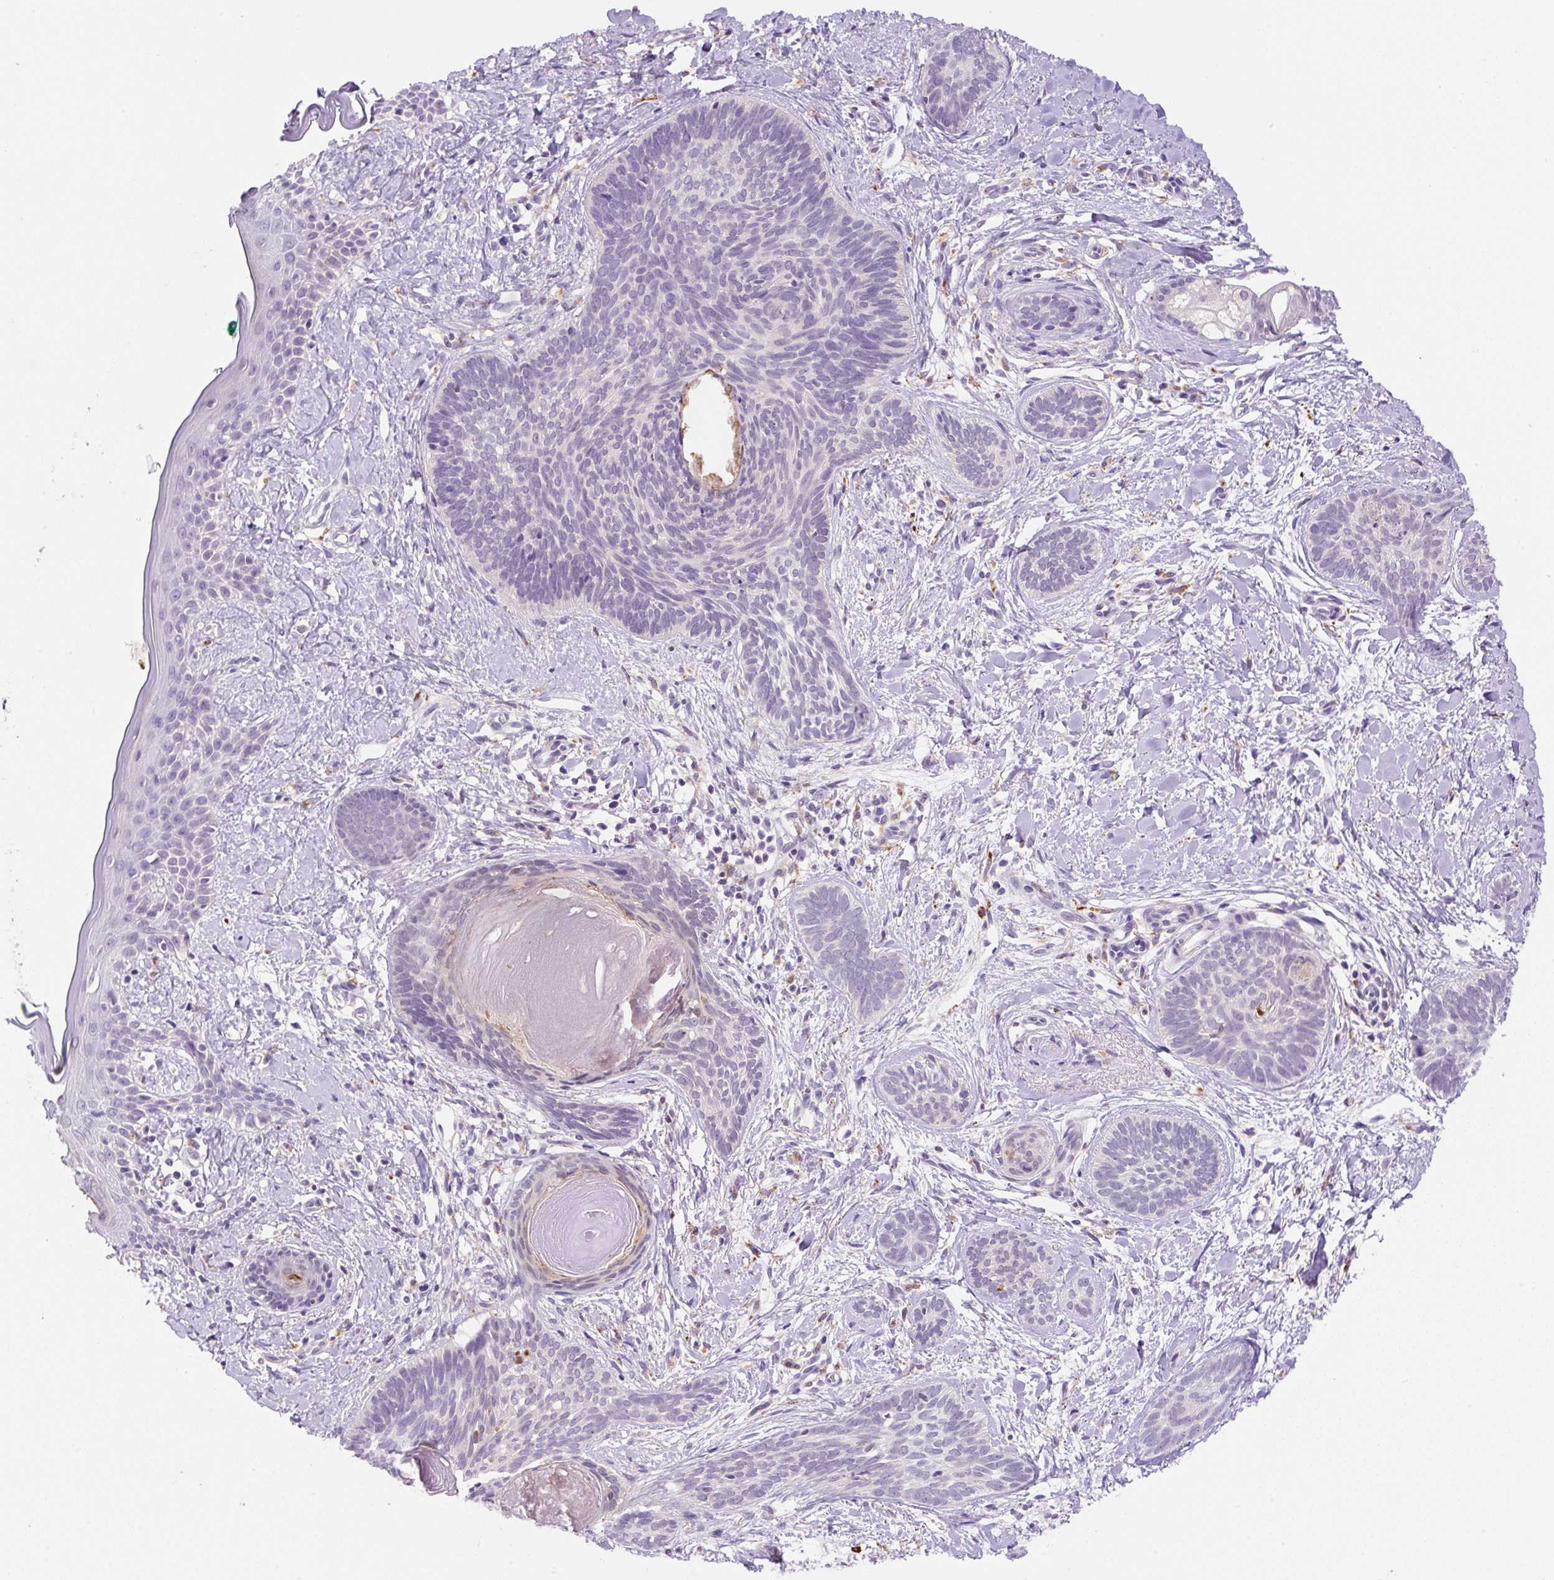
{"staining": {"intensity": "negative", "quantity": "none", "location": "none"}, "tissue": "skin cancer", "cell_type": "Tumor cells", "image_type": "cancer", "snomed": [{"axis": "morphology", "description": "Basal cell carcinoma"}, {"axis": "topography", "description": "Skin"}], "caption": "Micrograph shows no protein positivity in tumor cells of skin cancer (basal cell carcinoma) tissue. (Brightfield microscopy of DAB (3,3'-diaminobenzidine) IHC at high magnification).", "gene": "CEBPZOS", "patient": {"sex": "female", "age": 81}}